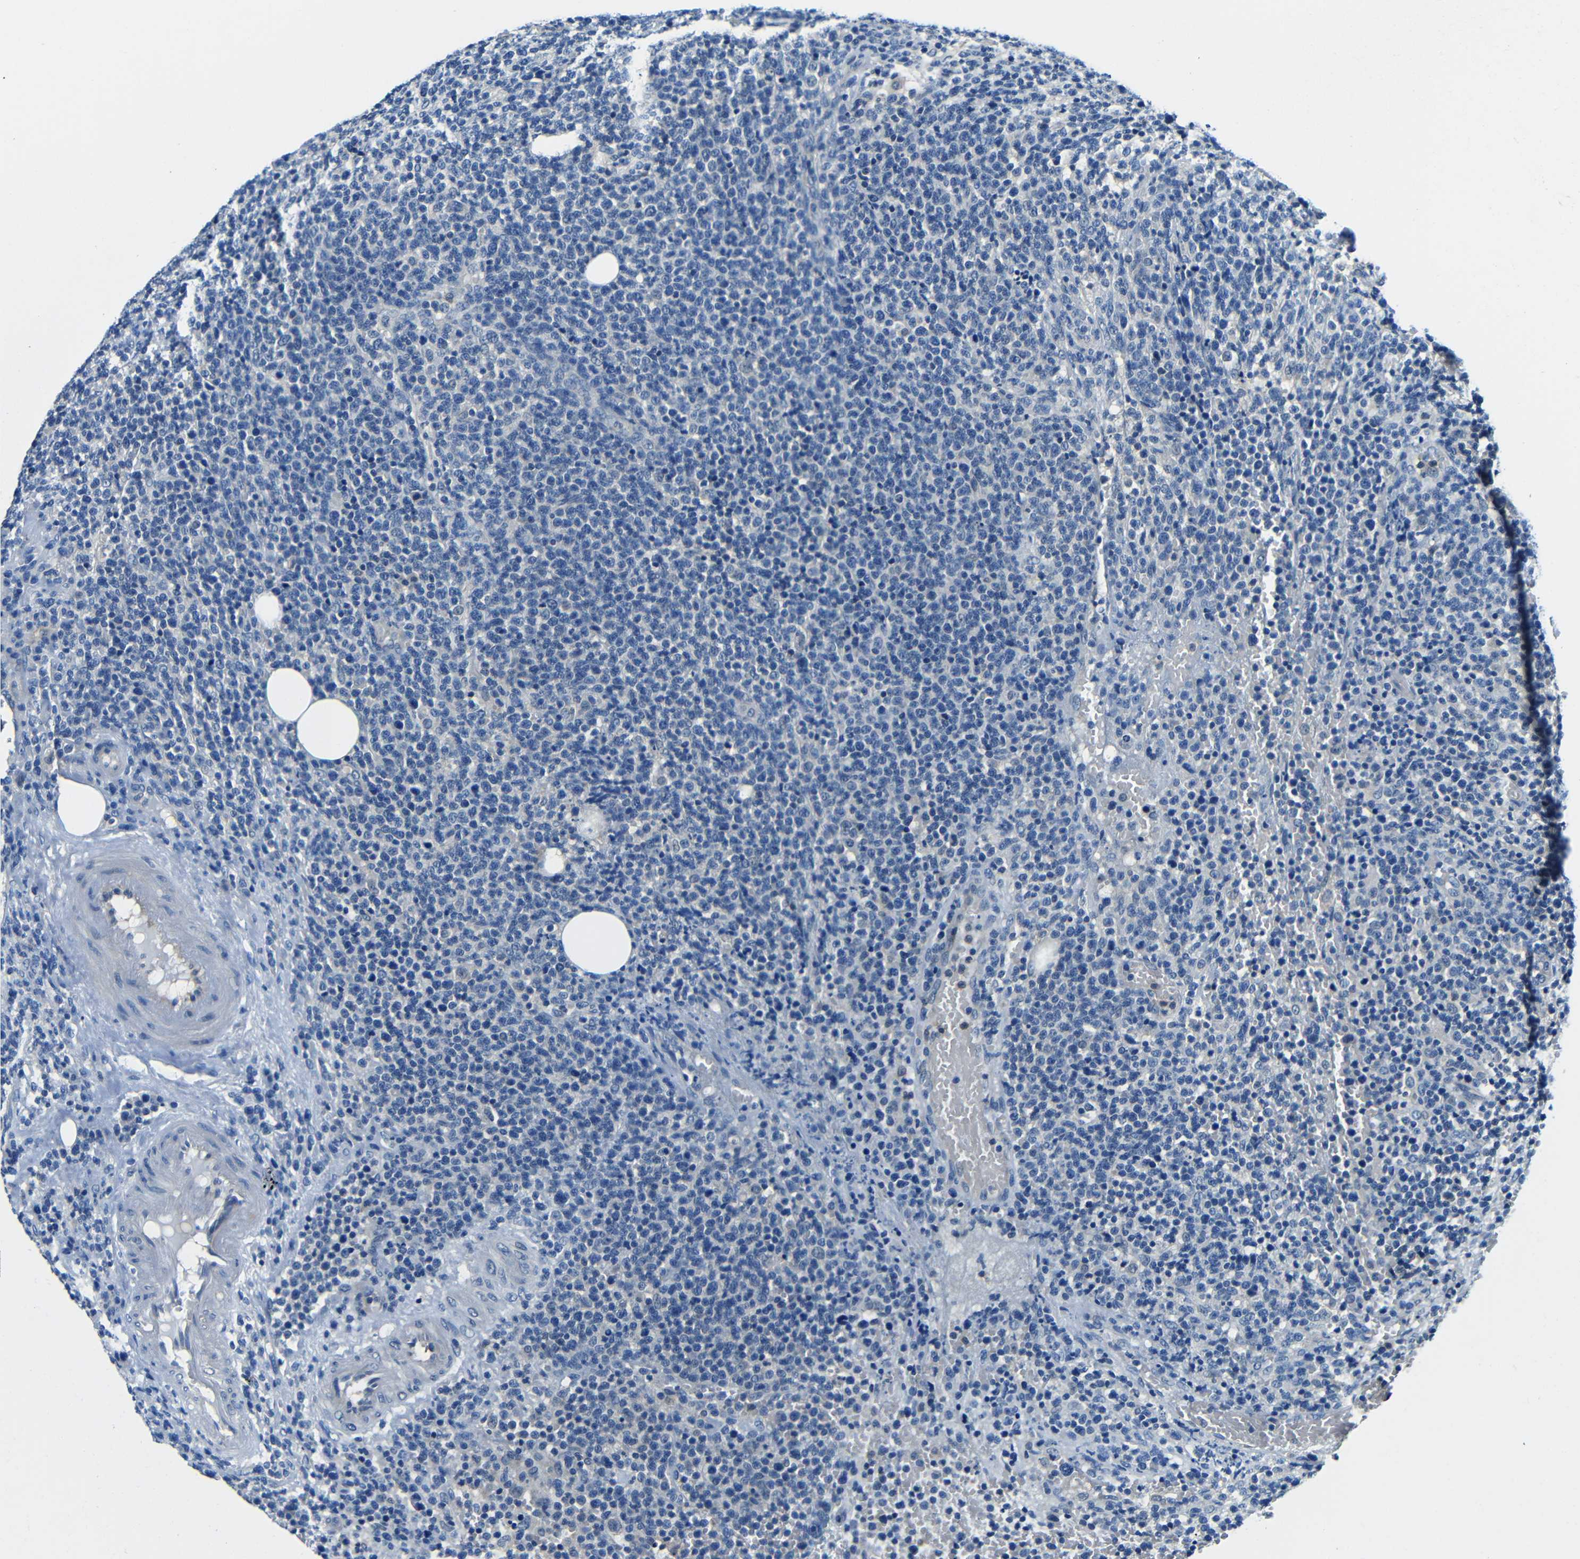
{"staining": {"intensity": "negative", "quantity": "none", "location": "none"}, "tissue": "lymphoma", "cell_type": "Tumor cells", "image_type": "cancer", "snomed": [{"axis": "morphology", "description": "Malignant lymphoma, non-Hodgkin's type, High grade"}, {"axis": "topography", "description": "Lymph node"}], "caption": "There is no significant expression in tumor cells of malignant lymphoma, non-Hodgkin's type (high-grade). (DAB (3,3'-diaminobenzidine) immunohistochemistry with hematoxylin counter stain).", "gene": "ADAP1", "patient": {"sex": "male", "age": 61}}